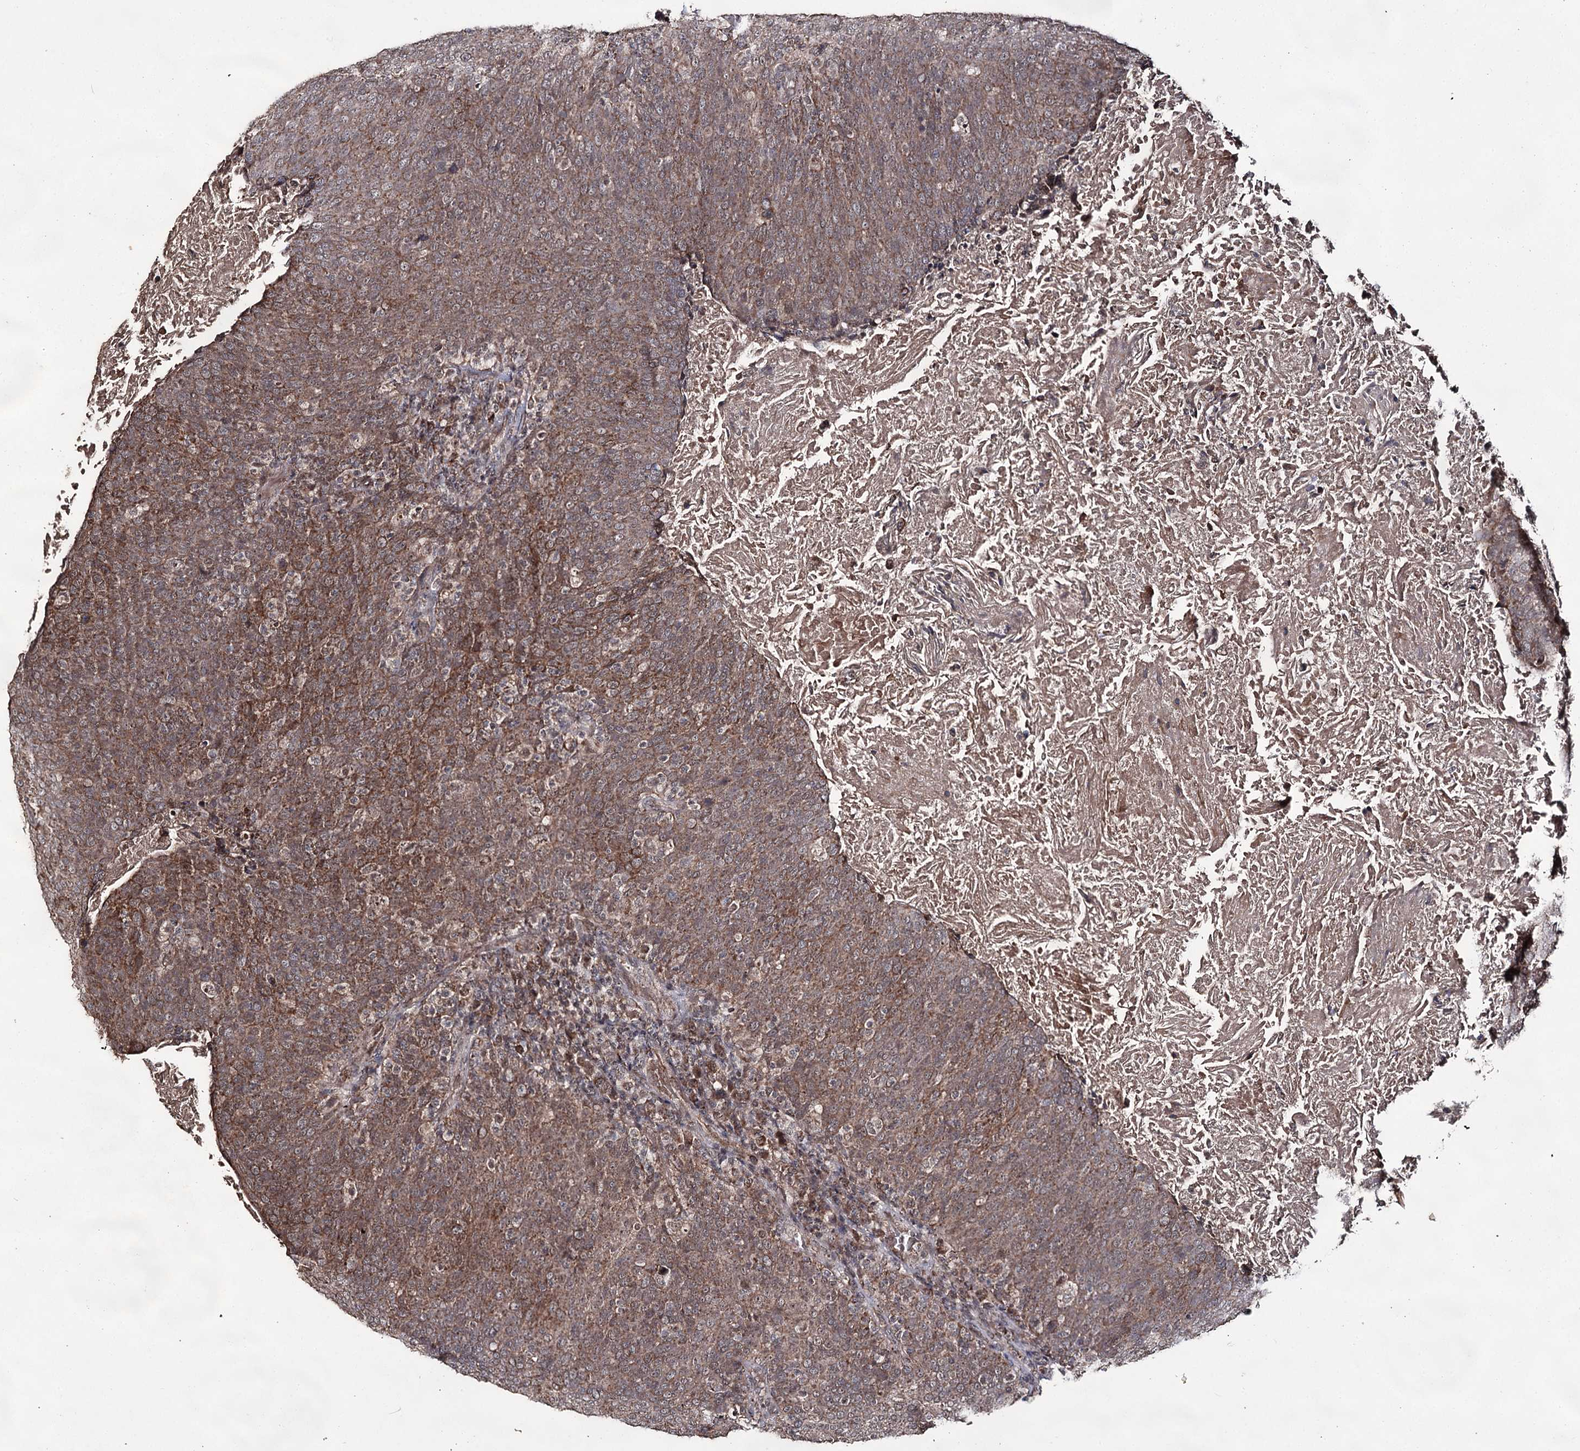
{"staining": {"intensity": "moderate", "quantity": ">75%", "location": "cytoplasmic/membranous"}, "tissue": "head and neck cancer", "cell_type": "Tumor cells", "image_type": "cancer", "snomed": [{"axis": "morphology", "description": "Squamous cell carcinoma, NOS"}, {"axis": "morphology", "description": "Squamous cell carcinoma, metastatic, NOS"}, {"axis": "topography", "description": "Lymph node"}, {"axis": "topography", "description": "Head-Neck"}], "caption": "Human head and neck squamous cell carcinoma stained for a protein (brown) exhibits moderate cytoplasmic/membranous positive positivity in about >75% of tumor cells.", "gene": "ACTR6", "patient": {"sex": "male", "age": 62}}